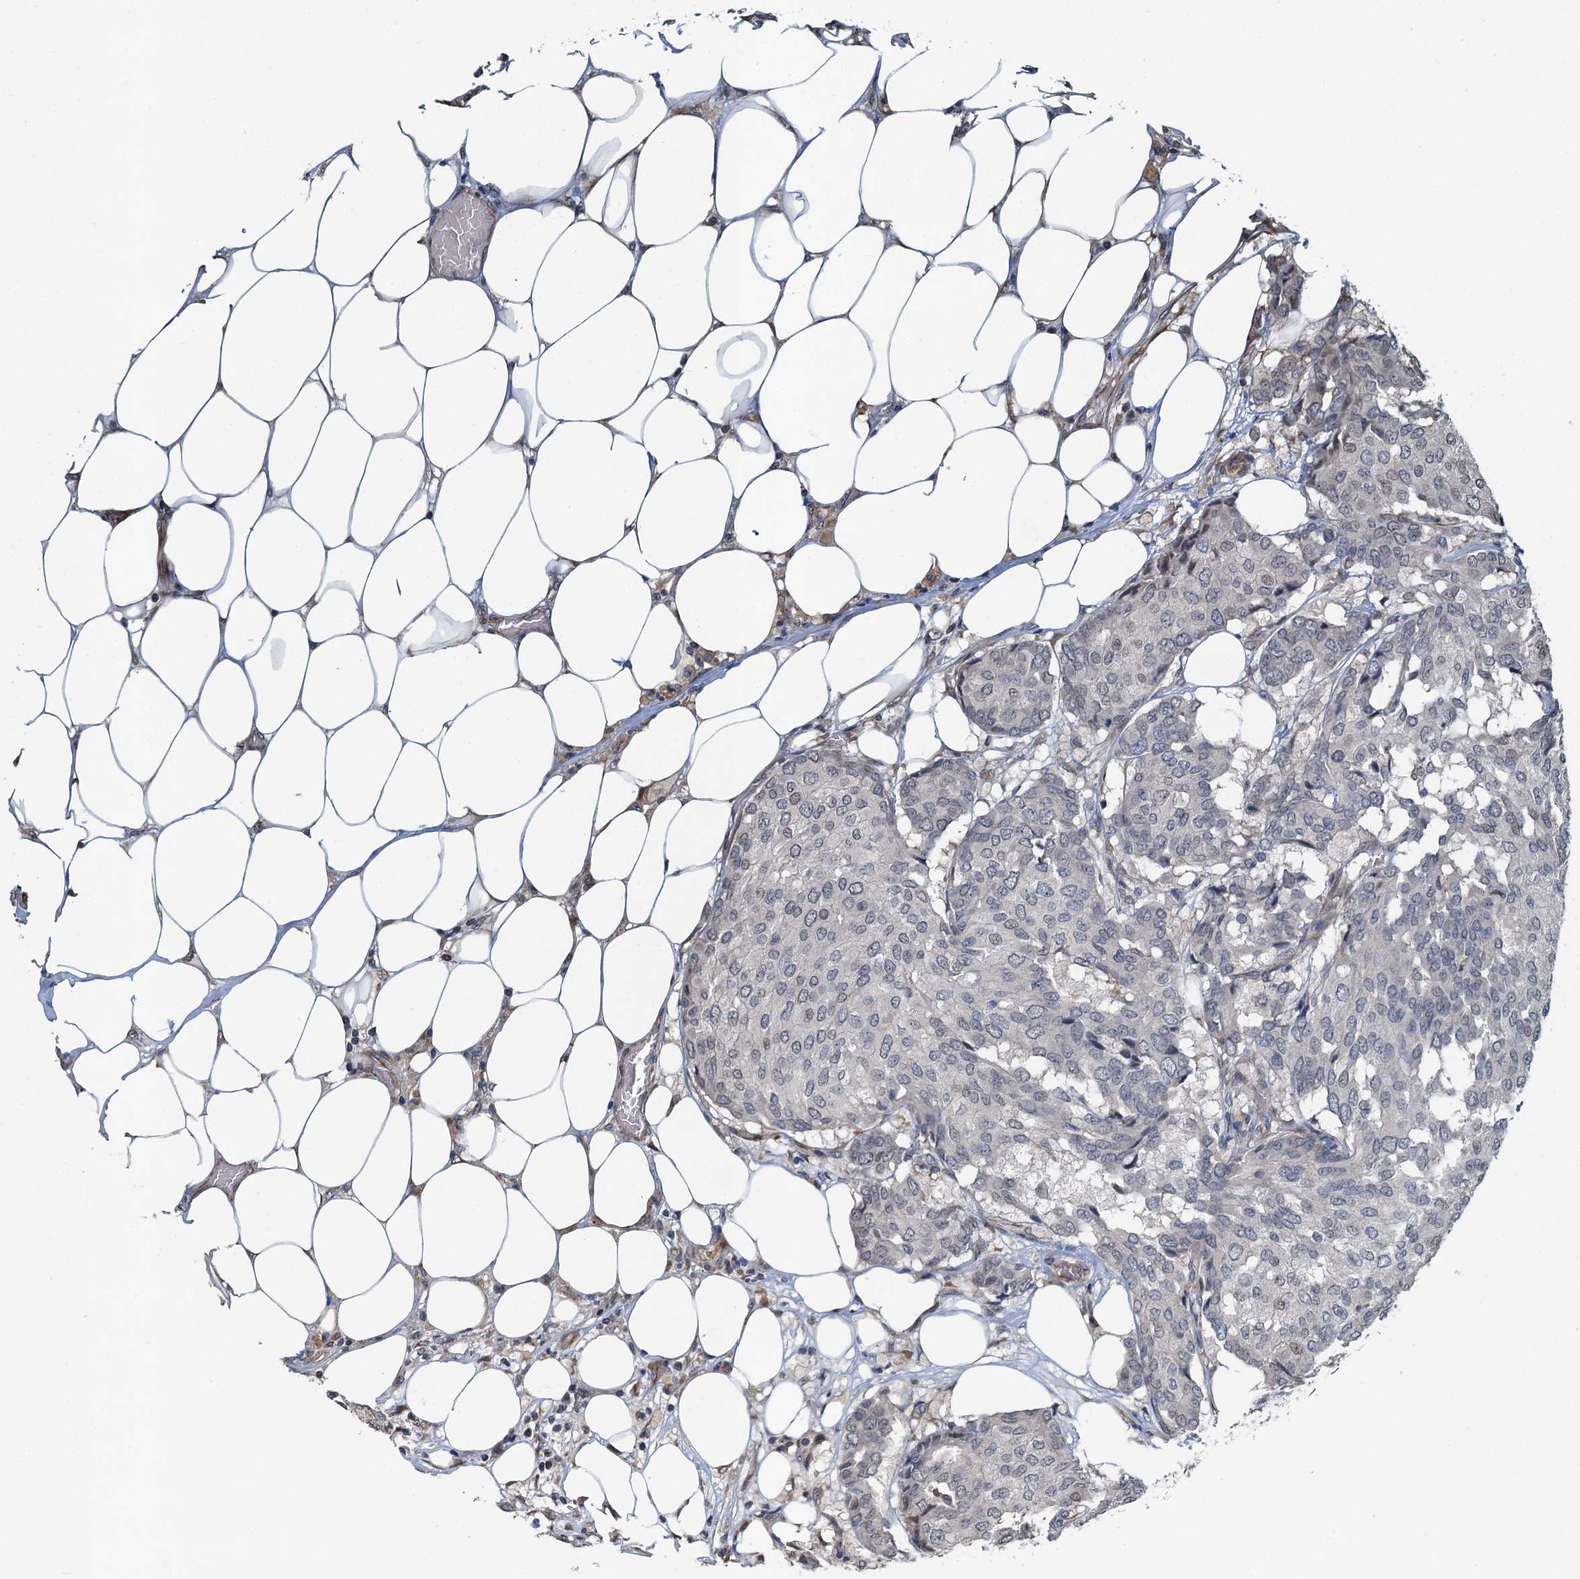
{"staining": {"intensity": "negative", "quantity": "none", "location": "none"}, "tissue": "breast cancer", "cell_type": "Tumor cells", "image_type": "cancer", "snomed": [{"axis": "morphology", "description": "Duct carcinoma"}, {"axis": "topography", "description": "Breast"}], "caption": "IHC photomicrograph of neoplastic tissue: human breast cancer (infiltrating ductal carcinoma) stained with DAB displays no significant protein expression in tumor cells.", "gene": "WHAMM", "patient": {"sex": "female", "age": 75}}